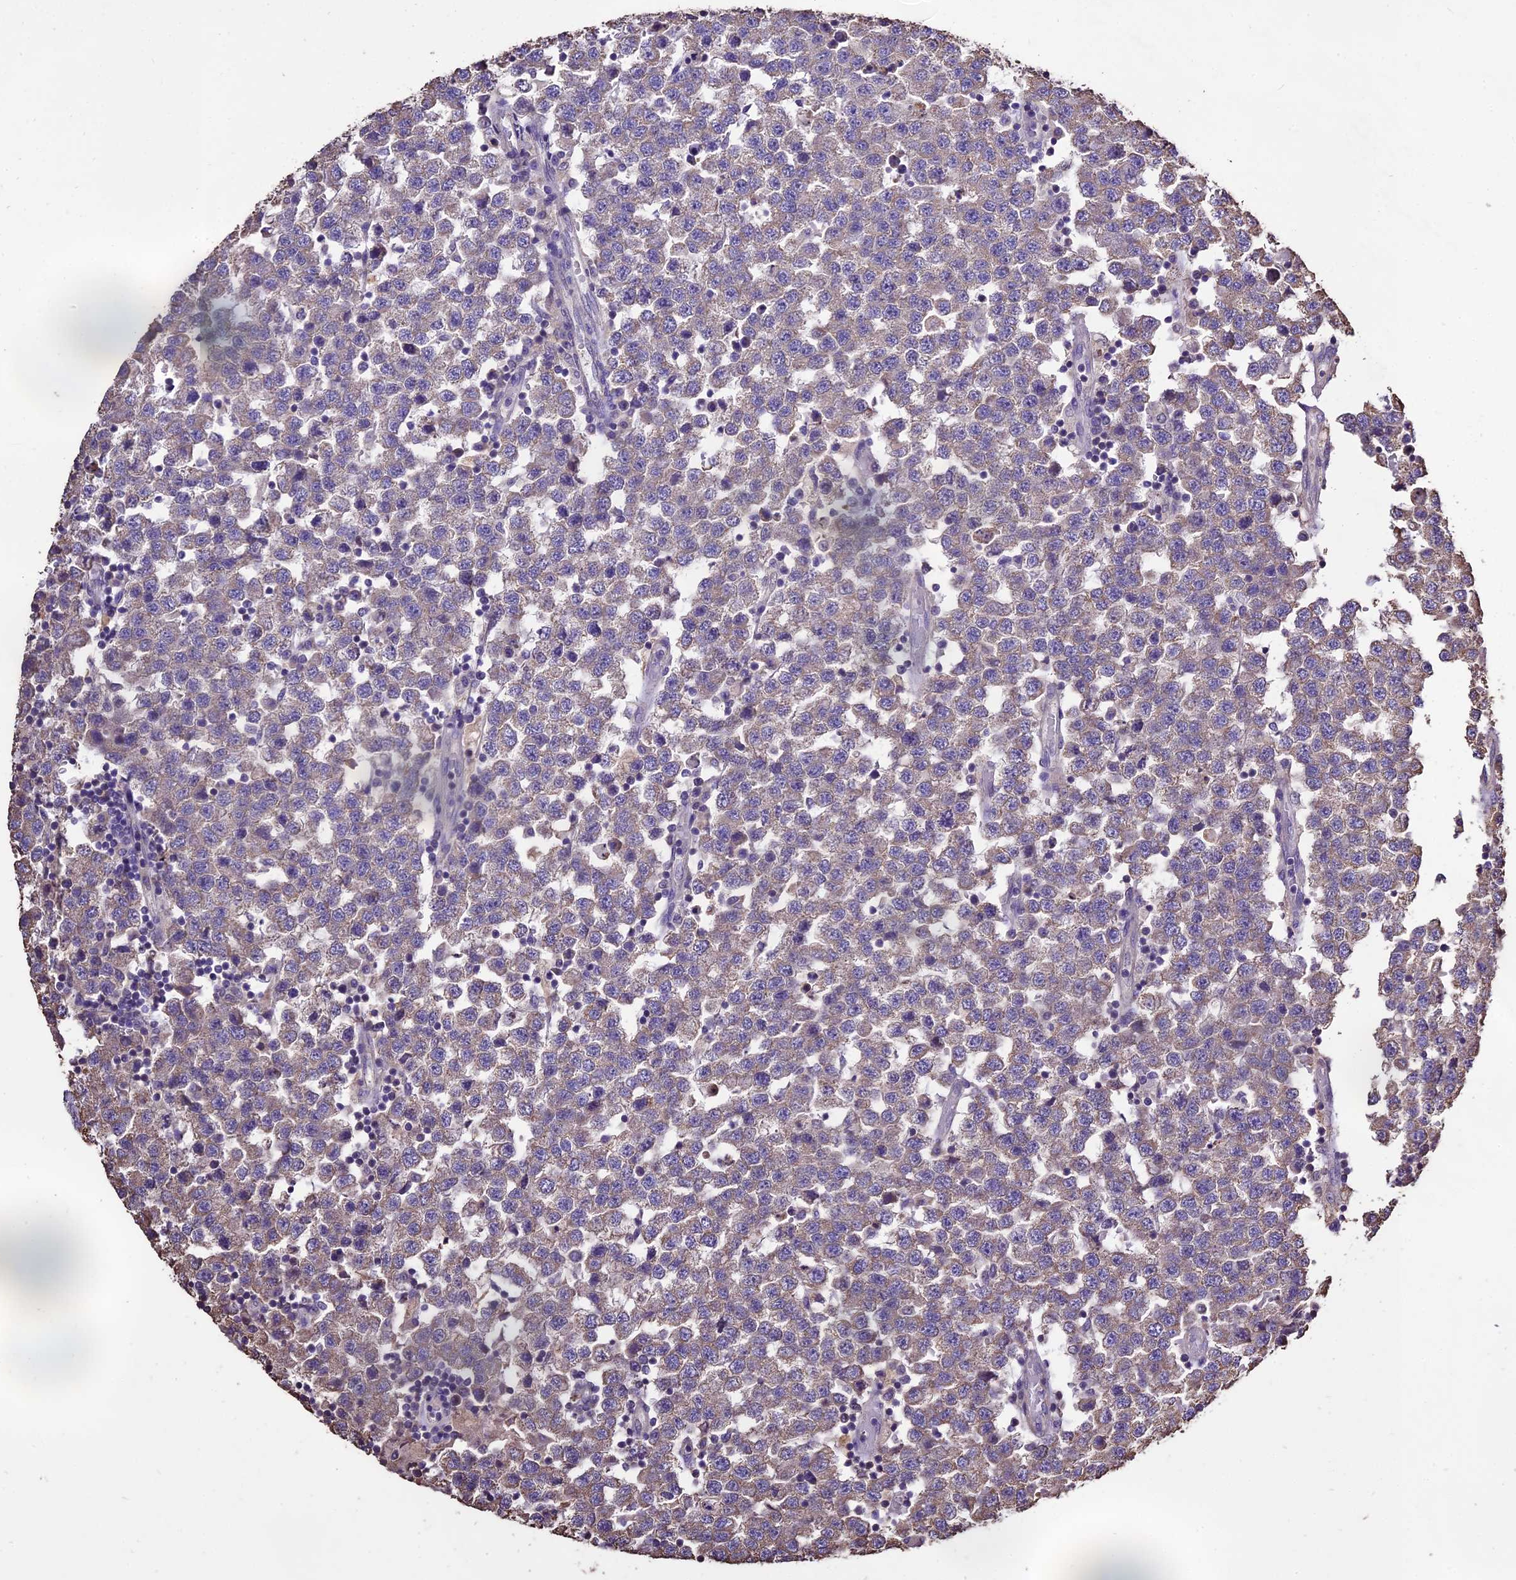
{"staining": {"intensity": "weak", "quantity": "<25%", "location": "cytoplasmic/membranous"}, "tissue": "testis cancer", "cell_type": "Tumor cells", "image_type": "cancer", "snomed": [{"axis": "morphology", "description": "Seminoma, NOS"}, {"axis": "topography", "description": "Testis"}], "caption": "Testis cancer was stained to show a protein in brown. There is no significant expression in tumor cells.", "gene": "PGPEP1L", "patient": {"sex": "male", "age": 34}}